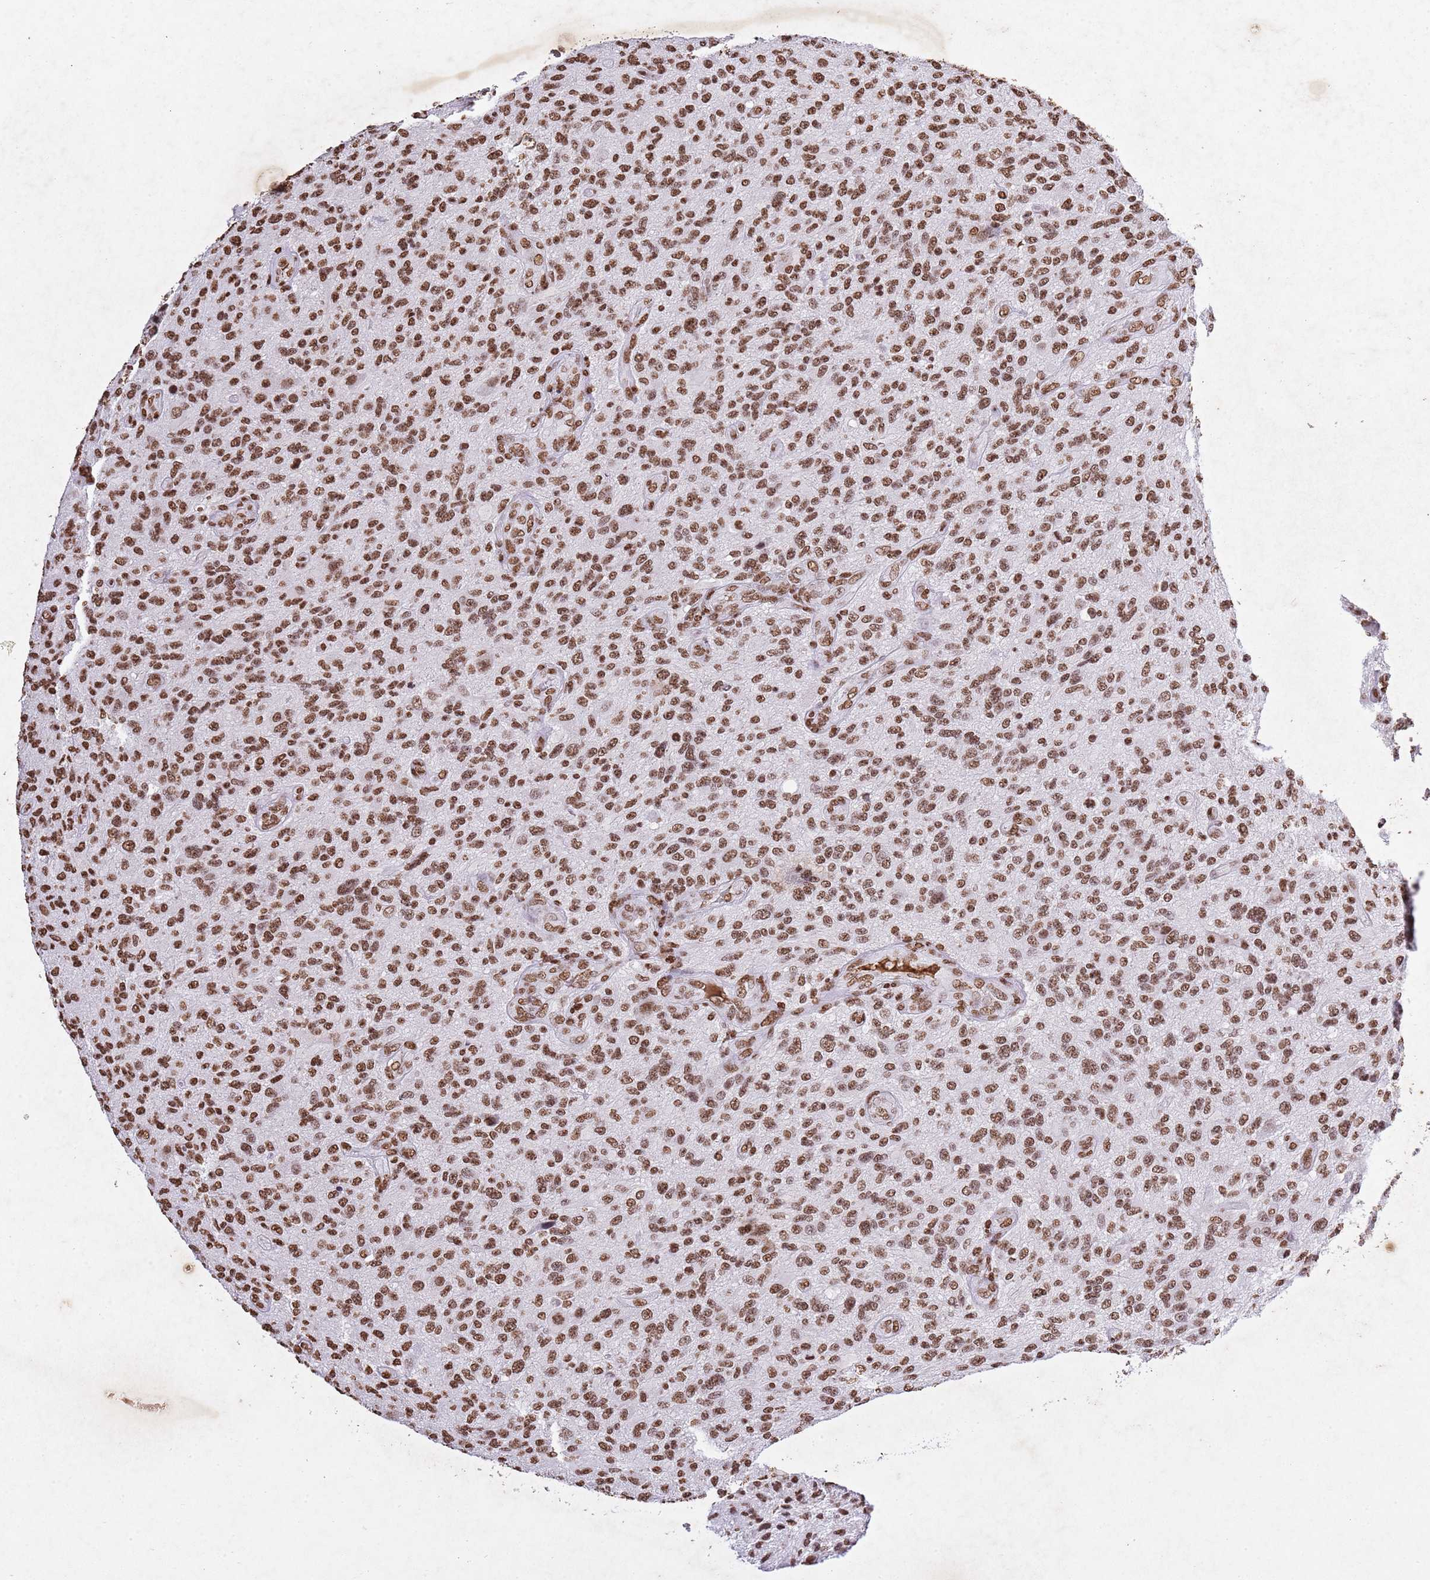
{"staining": {"intensity": "moderate", "quantity": ">75%", "location": "nuclear"}, "tissue": "glioma", "cell_type": "Tumor cells", "image_type": "cancer", "snomed": [{"axis": "morphology", "description": "Glioma, malignant, High grade"}, {"axis": "topography", "description": "Brain"}], "caption": "A brown stain labels moderate nuclear staining of a protein in malignant high-grade glioma tumor cells.", "gene": "BMAL1", "patient": {"sex": "male", "age": 47}}